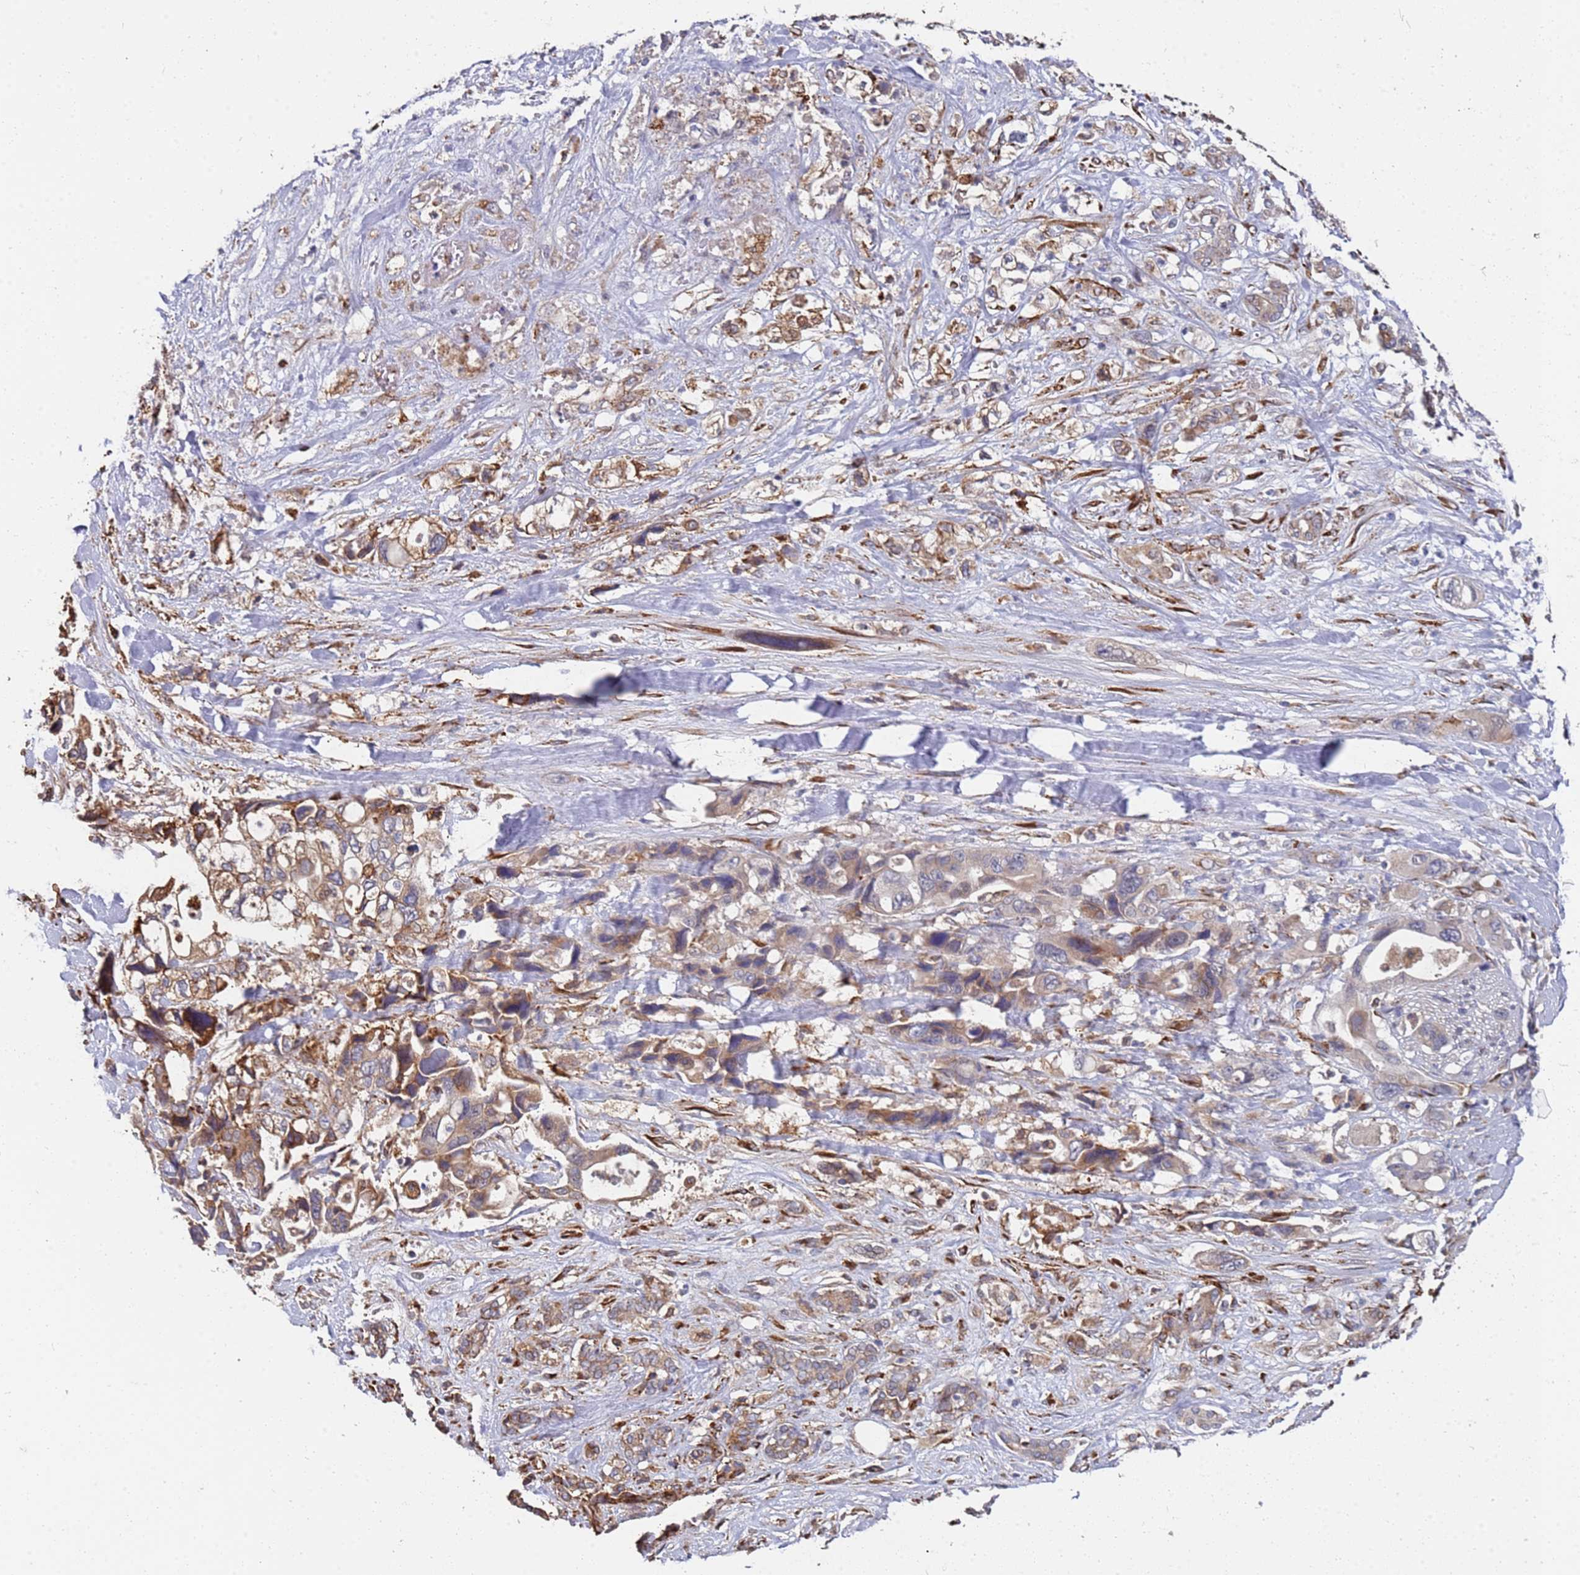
{"staining": {"intensity": "moderate", "quantity": "25%-75%", "location": "cytoplasmic/membranous"}, "tissue": "pancreatic cancer", "cell_type": "Tumor cells", "image_type": "cancer", "snomed": [{"axis": "morphology", "description": "Adenocarcinoma, NOS"}, {"axis": "topography", "description": "Pancreas"}], "caption": "The micrograph shows immunohistochemical staining of adenocarcinoma (pancreatic). There is moderate cytoplasmic/membranous expression is seen in approximately 25%-75% of tumor cells. (Stains: DAB in brown, nuclei in blue, Microscopy: brightfield microscopy at high magnification).", "gene": "VRK2", "patient": {"sex": "male", "age": 46}}